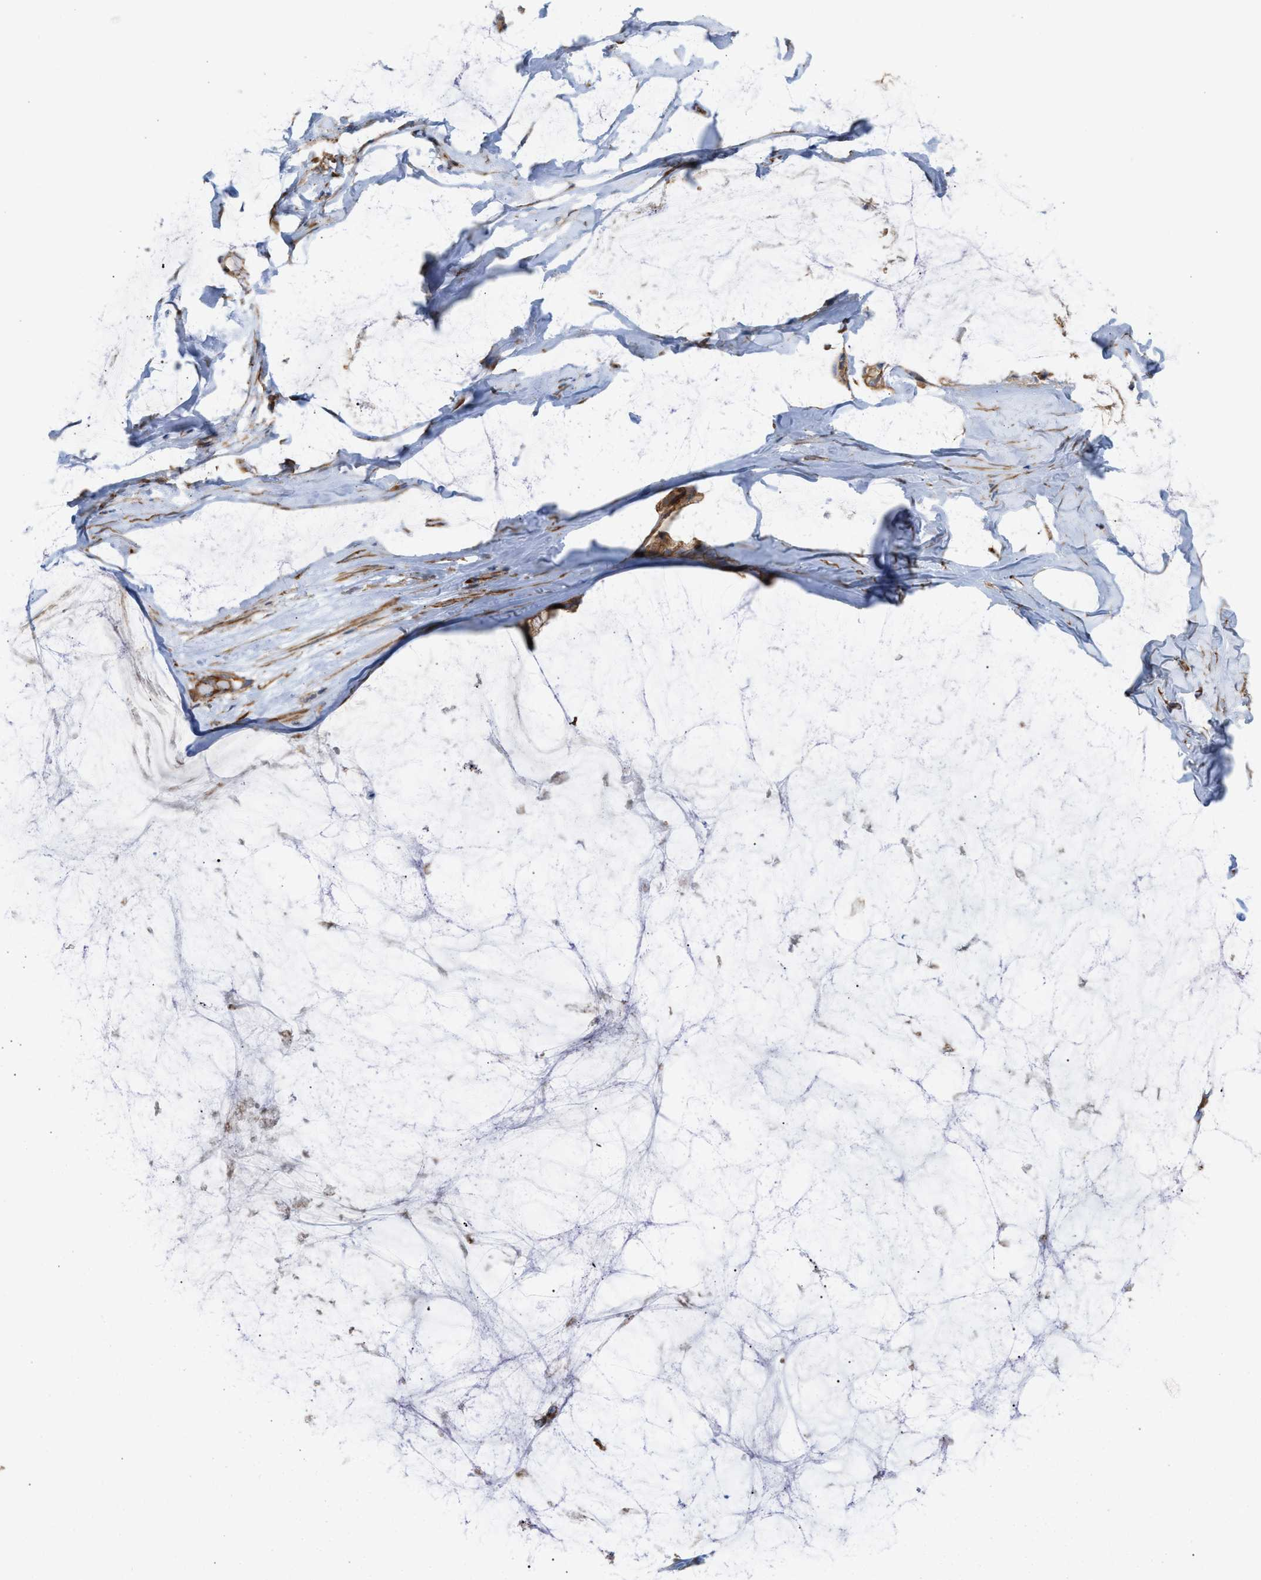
{"staining": {"intensity": "weak", "quantity": ">75%", "location": "cytoplasmic/membranous"}, "tissue": "ovarian cancer", "cell_type": "Tumor cells", "image_type": "cancer", "snomed": [{"axis": "morphology", "description": "Cystadenocarcinoma, mucinous, NOS"}, {"axis": "topography", "description": "Ovary"}], "caption": "Tumor cells display low levels of weak cytoplasmic/membranous expression in approximately >75% of cells in human ovarian cancer (mucinous cystadenocarcinoma).", "gene": "EPS15L1", "patient": {"sex": "female", "age": 39}}